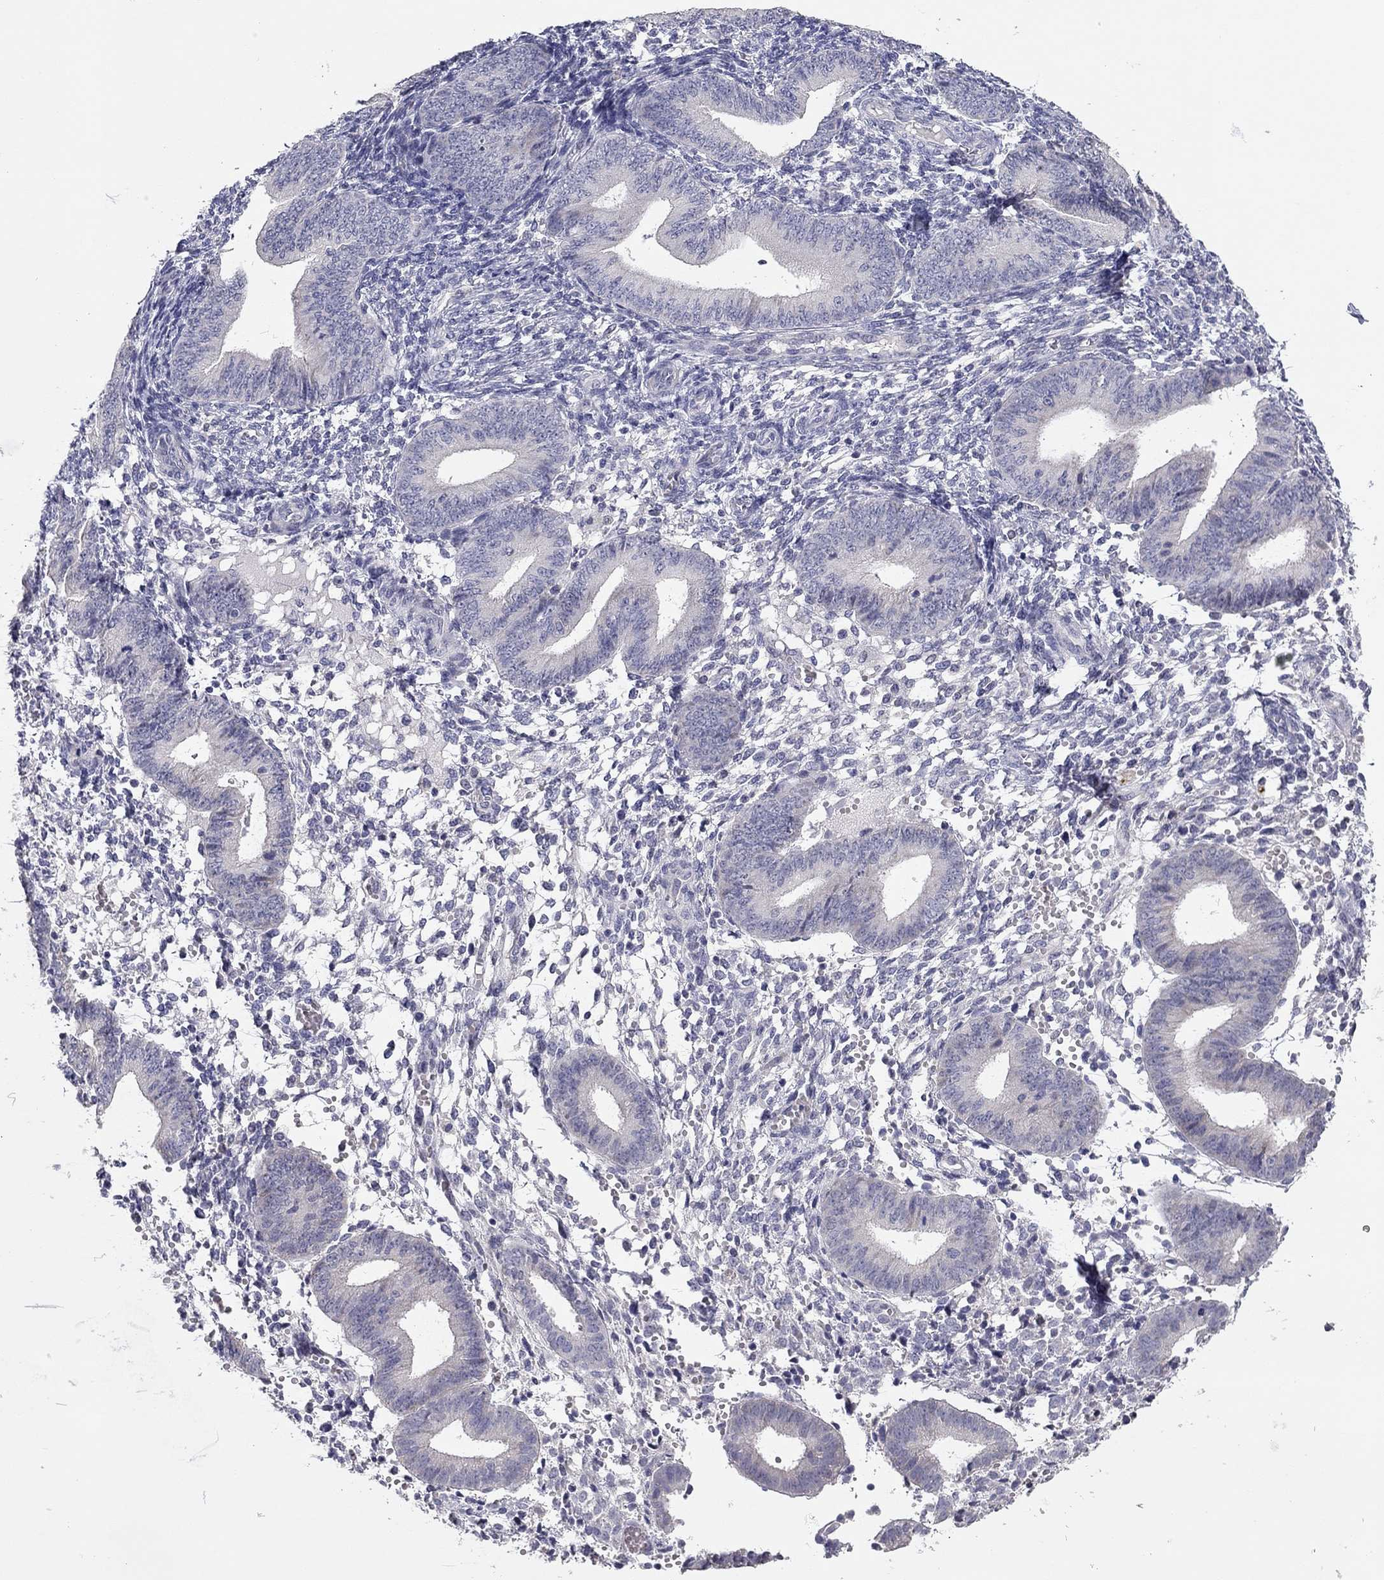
{"staining": {"intensity": "negative", "quantity": "none", "location": "none"}, "tissue": "endometrium", "cell_type": "Cells in endometrial stroma", "image_type": "normal", "snomed": [{"axis": "morphology", "description": "Normal tissue, NOS"}, {"axis": "topography", "description": "Endometrium"}], "caption": "The immunohistochemistry image has no significant positivity in cells in endometrial stroma of endometrium. The staining was performed using DAB (3,3'-diaminobenzidine) to visualize the protein expression in brown, while the nuclei were stained in blue with hematoxylin (Magnification: 20x).", "gene": "SCARB1", "patient": {"sex": "female", "age": 39}}